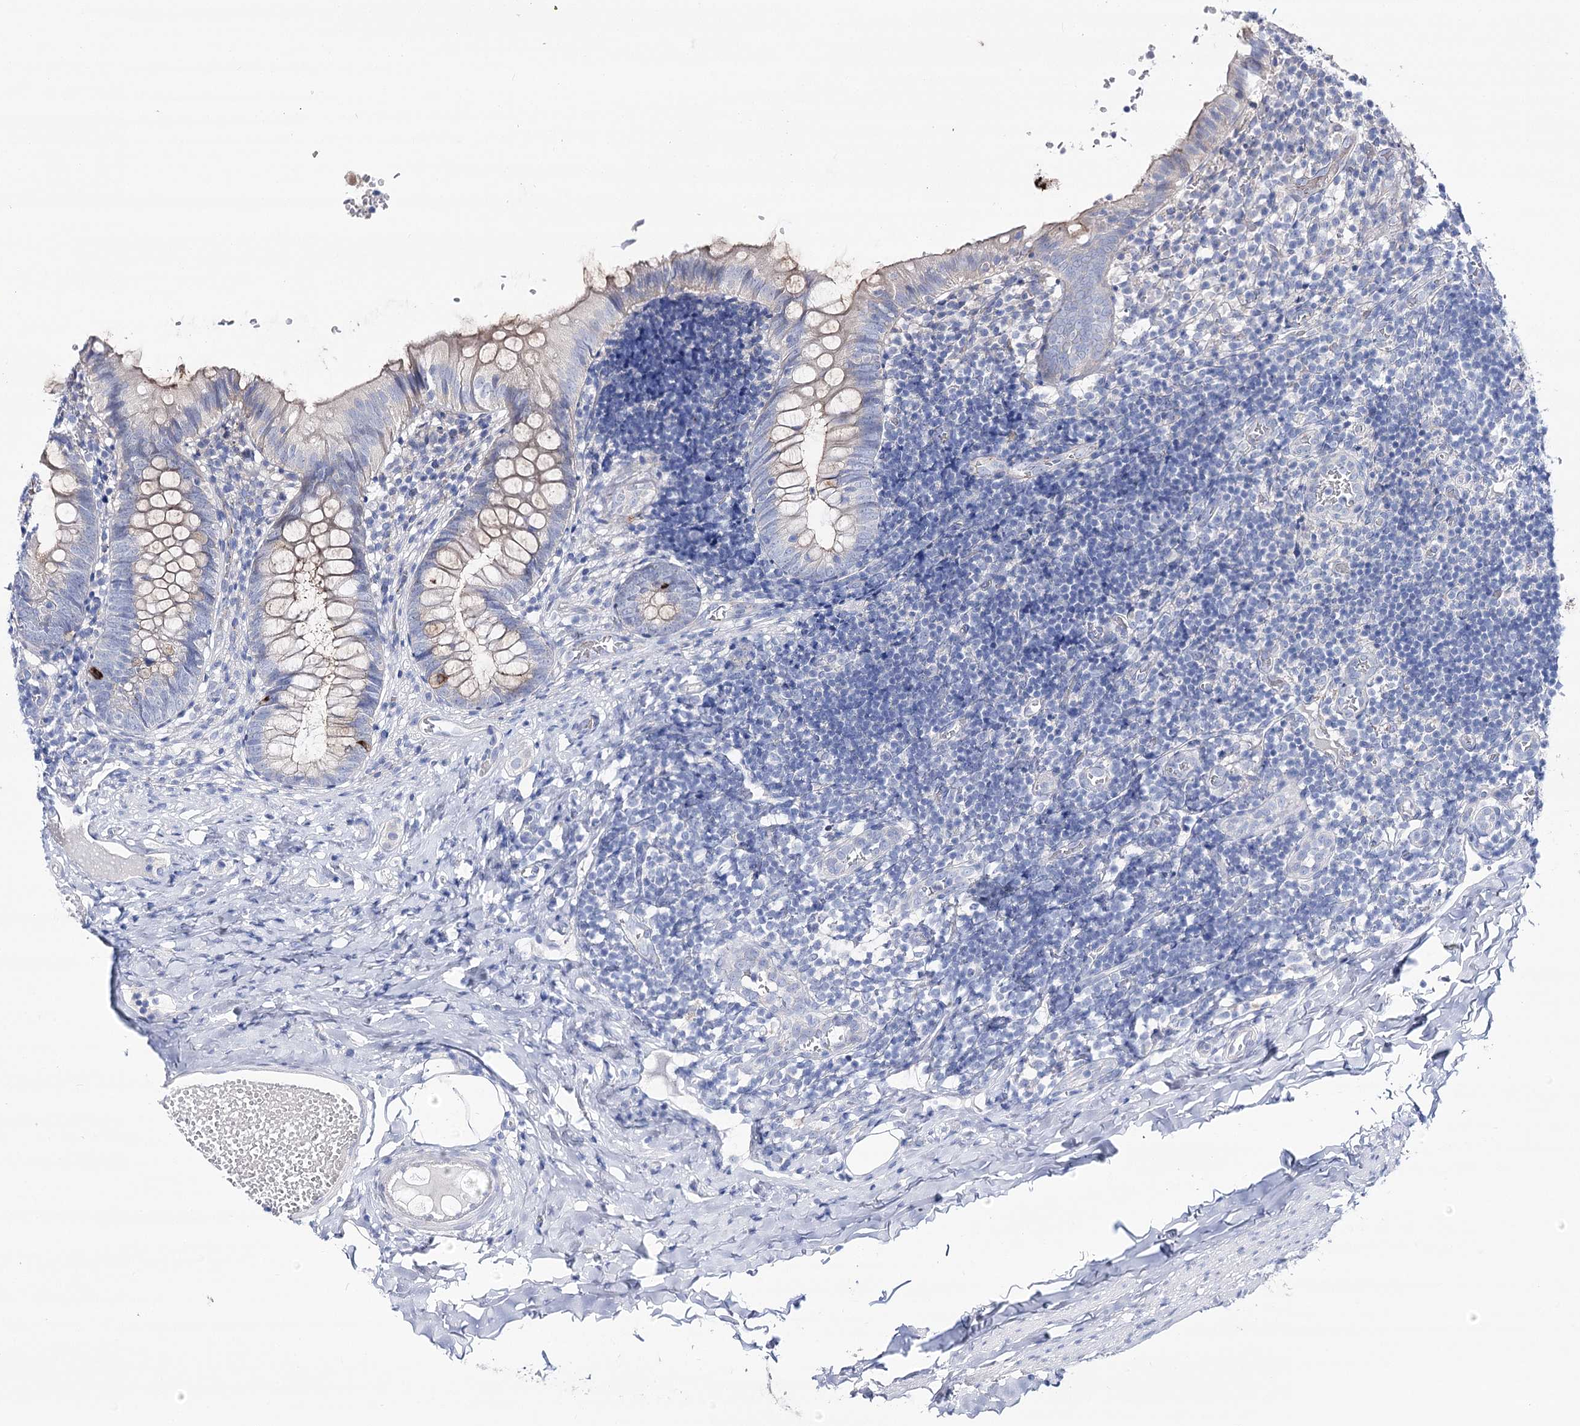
{"staining": {"intensity": "weak", "quantity": "<25%", "location": "cytoplasmic/membranous"}, "tissue": "appendix", "cell_type": "Glandular cells", "image_type": "normal", "snomed": [{"axis": "morphology", "description": "Normal tissue, NOS"}, {"axis": "topography", "description": "Appendix"}], "caption": "Protein analysis of unremarkable appendix shows no significant positivity in glandular cells.", "gene": "NRAP", "patient": {"sex": "male", "age": 8}}